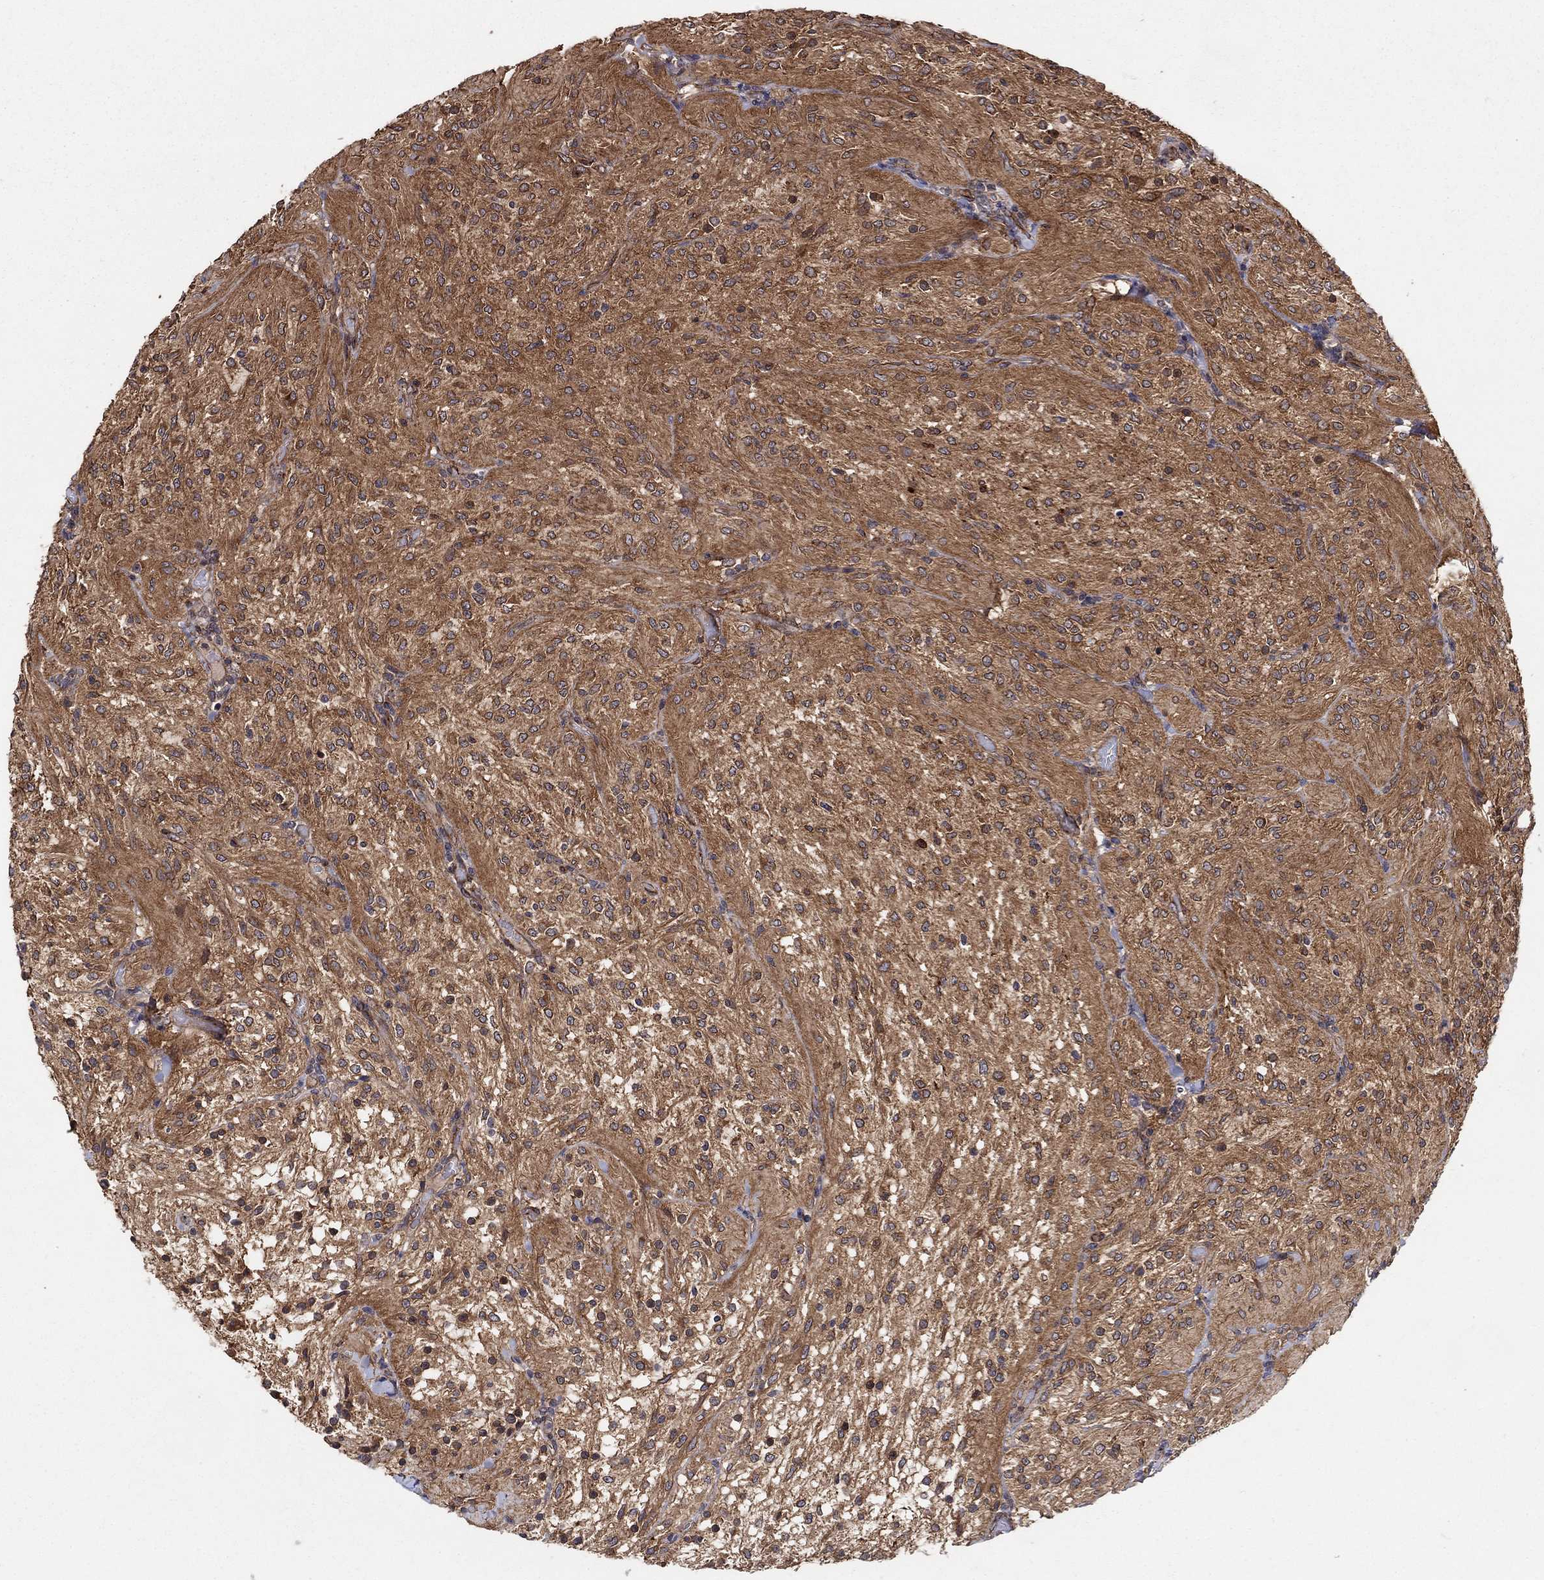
{"staining": {"intensity": "moderate", "quantity": "<25%", "location": "cytoplasmic/membranous"}, "tissue": "glioma", "cell_type": "Tumor cells", "image_type": "cancer", "snomed": [{"axis": "morphology", "description": "Glioma, malignant, Low grade"}, {"axis": "topography", "description": "Brain"}], "caption": "Glioma stained with DAB (3,3'-diaminobenzidine) immunohistochemistry (IHC) exhibits low levels of moderate cytoplasmic/membranous staining in approximately <25% of tumor cells.", "gene": "BMERB1", "patient": {"sex": "male", "age": 3}}